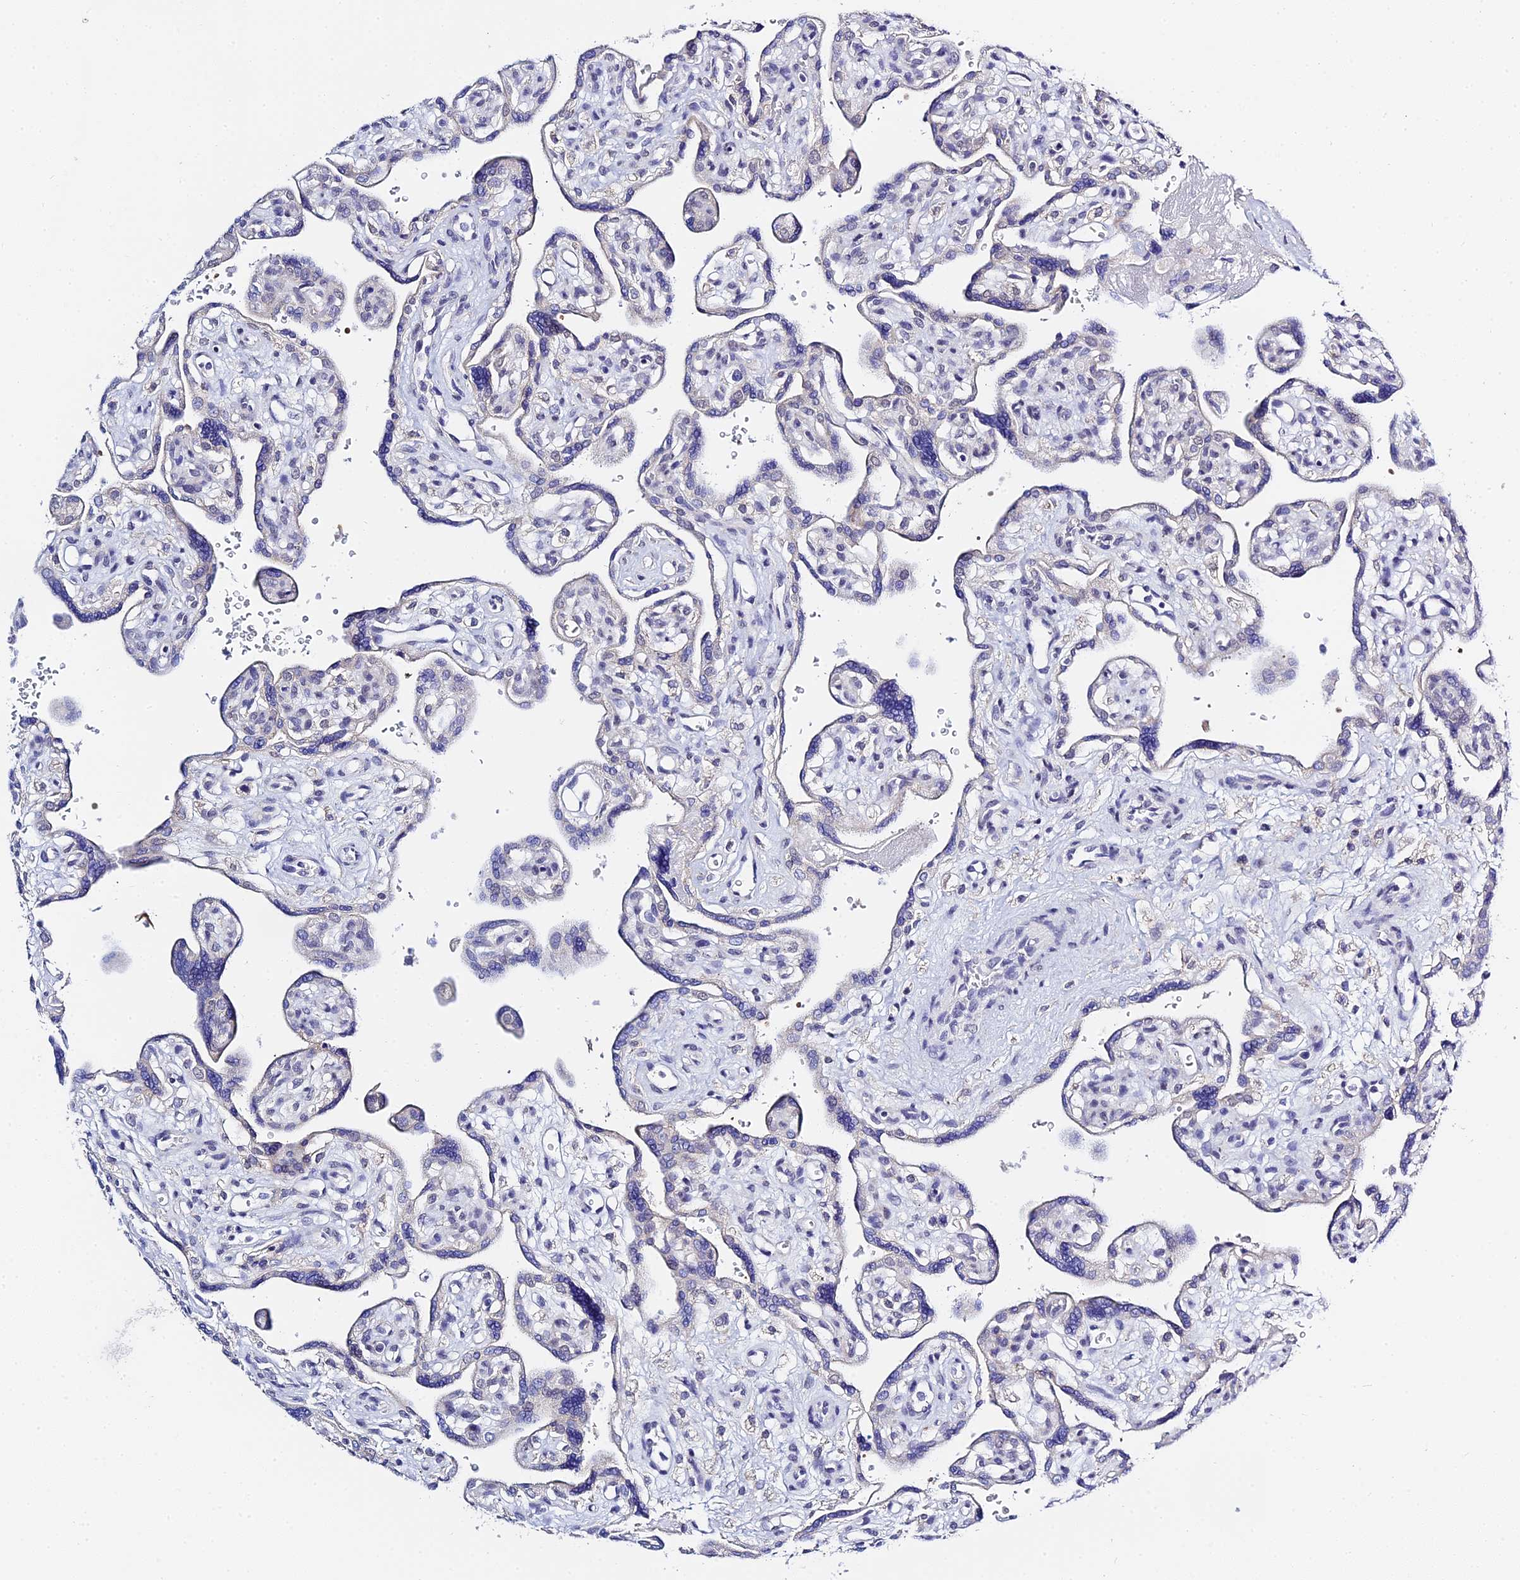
{"staining": {"intensity": "weak", "quantity": "<25%", "location": "nuclear"}, "tissue": "placenta", "cell_type": "Trophoblastic cells", "image_type": "normal", "snomed": [{"axis": "morphology", "description": "Normal tissue, NOS"}, {"axis": "topography", "description": "Placenta"}], "caption": "Placenta stained for a protein using IHC reveals no staining trophoblastic cells.", "gene": "HOXB1", "patient": {"sex": "female", "age": 39}}